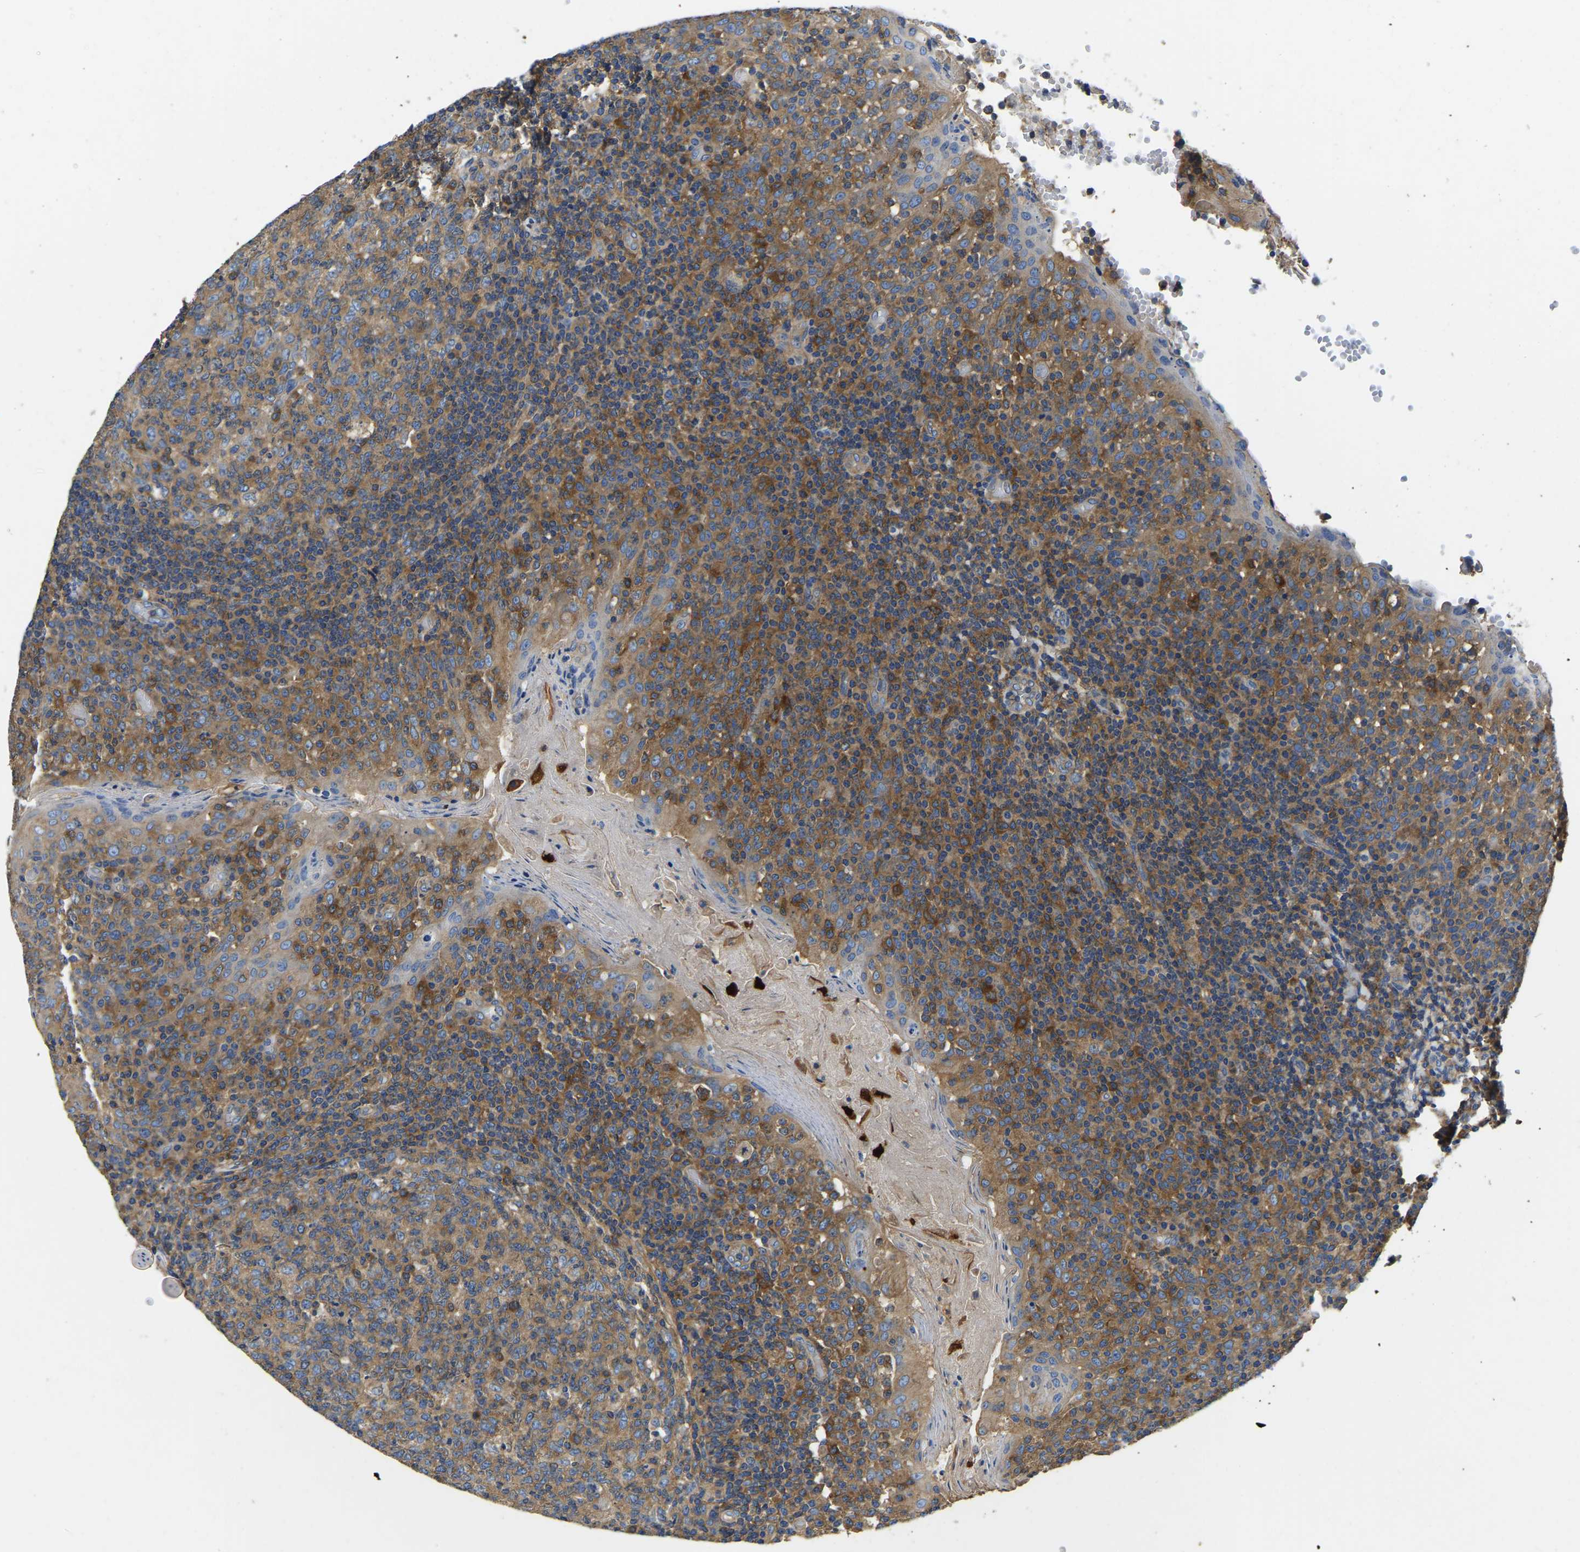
{"staining": {"intensity": "moderate", "quantity": ">75%", "location": "cytoplasmic/membranous"}, "tissue": "tonsil", "cell_type": "Germinal center cells", "image_type": "normal", "snomed": [{"axis": "morphology", "description": "Normal tissue, NOS"}, {"axis": "topography", "description": "Tonsil"}], "caption": "Protein staining demonstrates moderate cytoplasmic/membranous positivity in about >75% of germinal center cells in unremarkable tonsil.", "gene": "STAT2", "patient": {"sex": "female", "age": 19}}